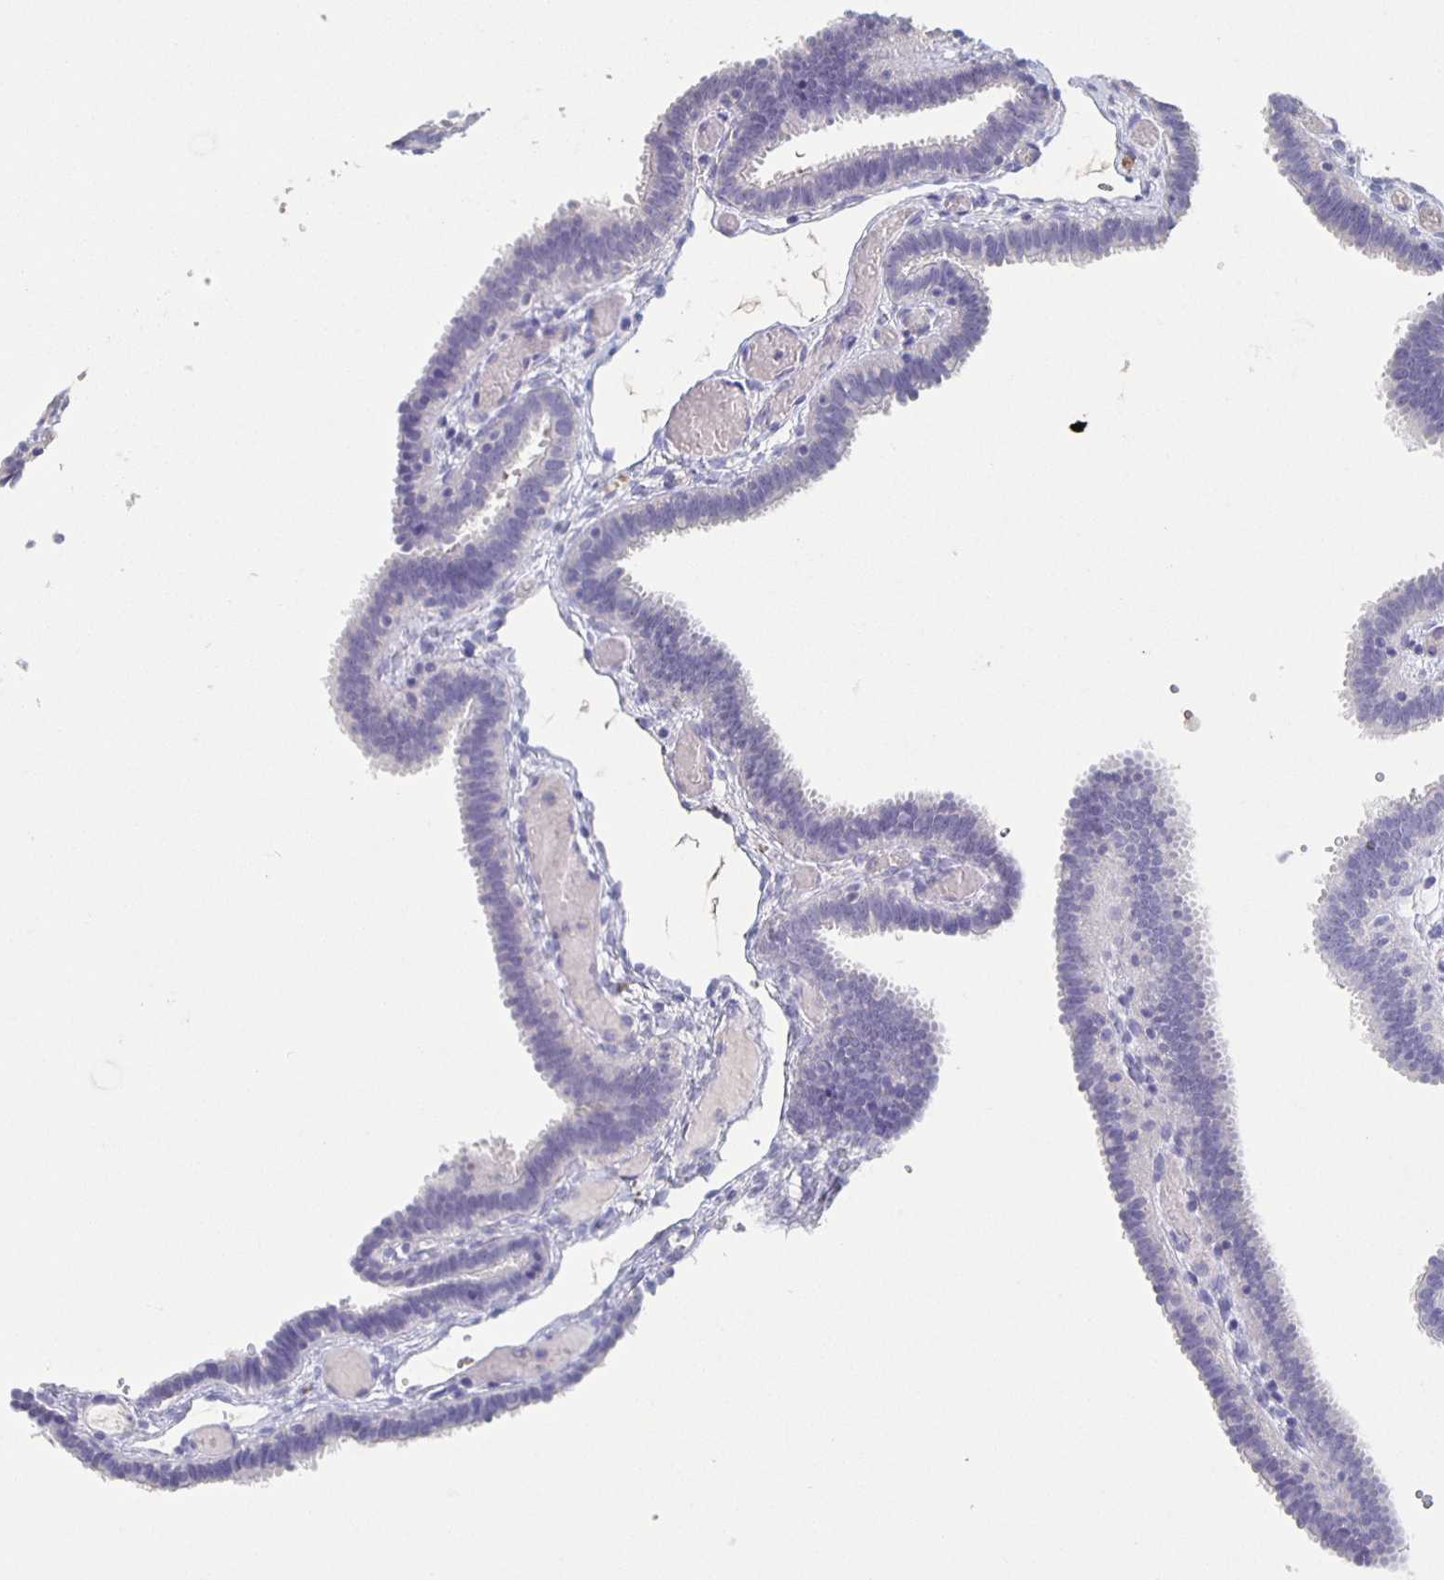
{"staining": {"intensity": "negative", "quantity": "none", "location": "none"}, "tissue": "fallopian tube", "cell_type": "Glandular cells", "image_type": "normal", "snomed": [{"axis": "morphology", "description": "Normal tissue, NOS"}, {"axis": "topography", "description": "Fallopian tube"}], "caption": "Immunohistochemistry (IHC) of normal human fallopian tube exhibits no staining in glandular cells.", "gene": "CACNA2D2", "patient": {"sex": "female", "age": 37}}